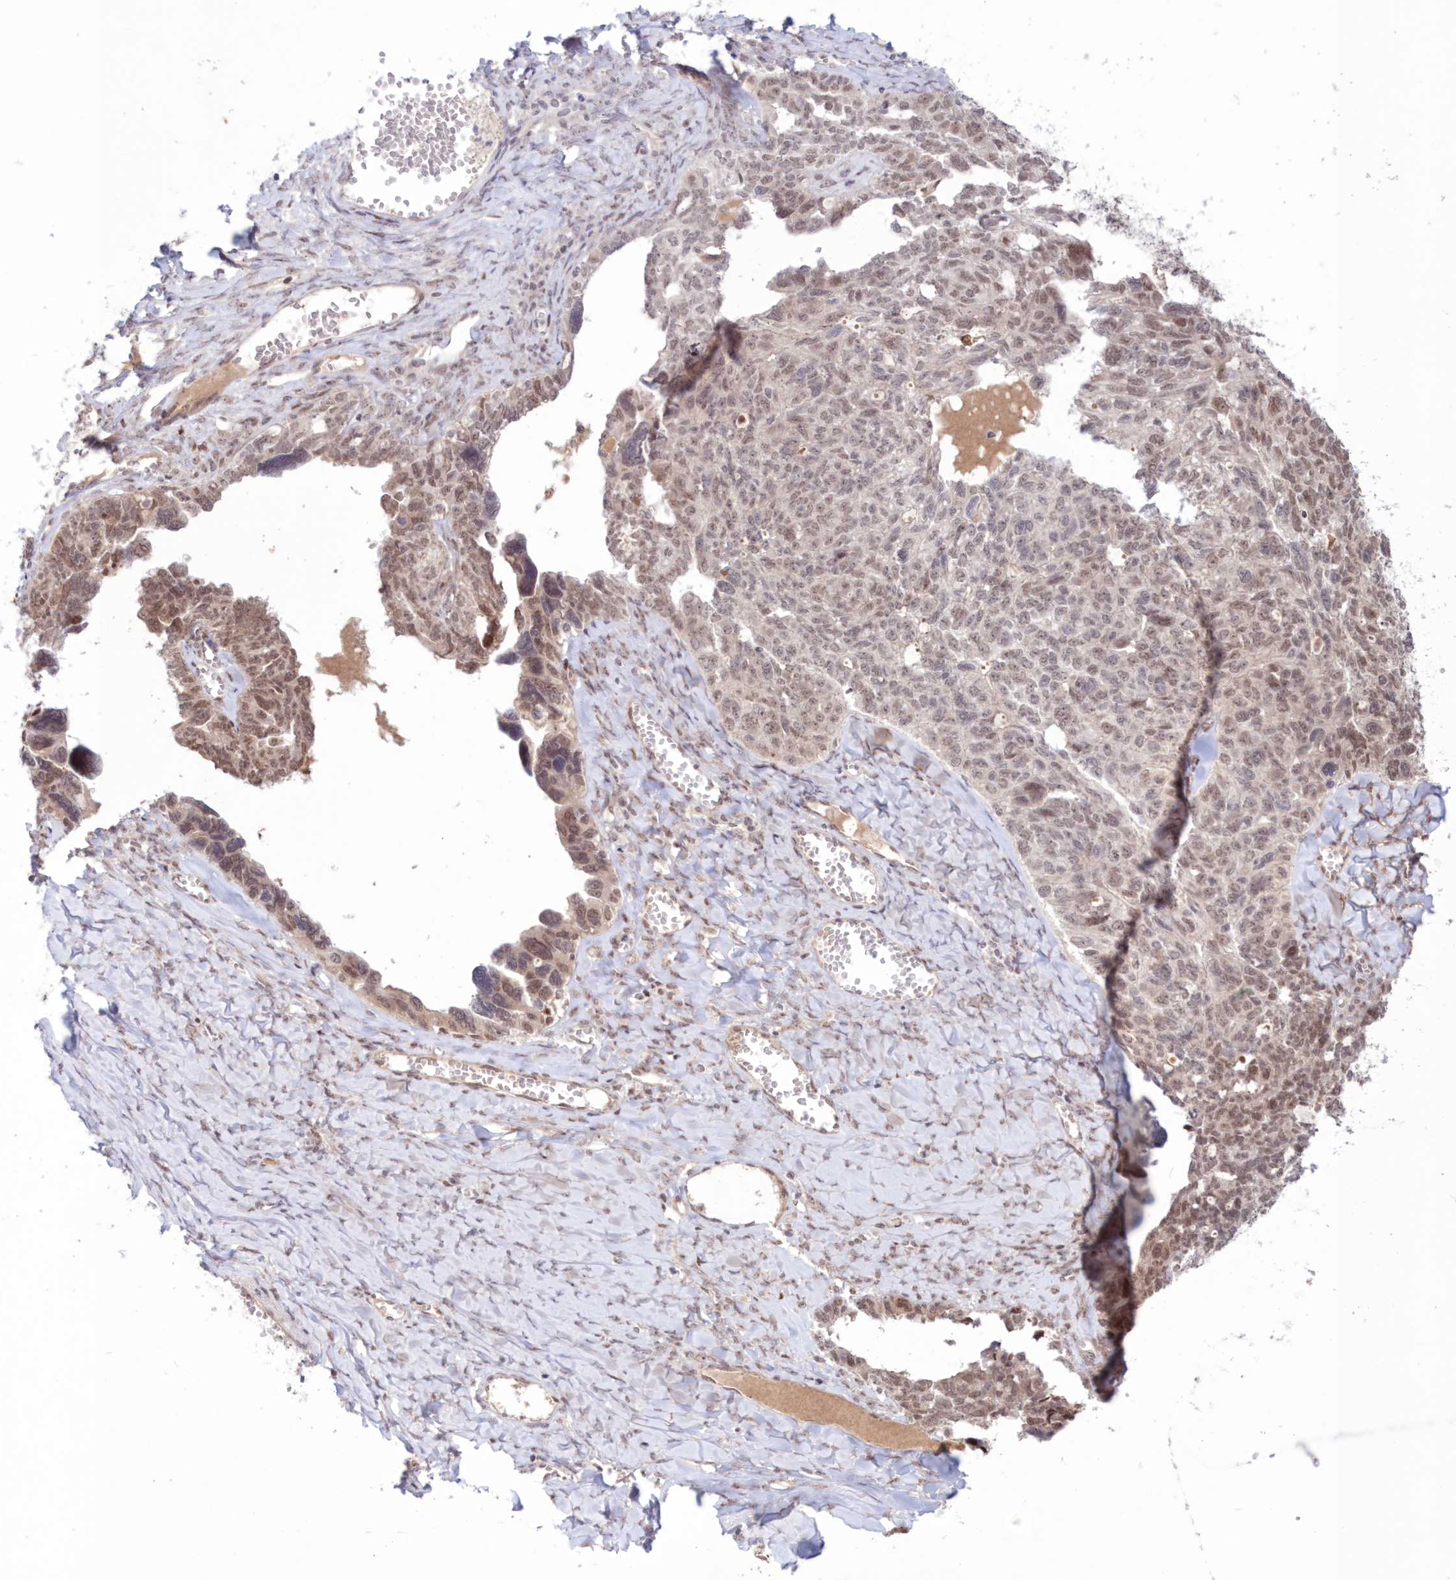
{"staining": {"intensity": "moderate", "quantity": "<25%", "location": "cytoplasmic/membranous,nuclear"}, "tissue": "ovarian cancer", "cell_type": "Tumor cells", "image_type": "cancer", "snomed": [{"axis": "morphology", "description": "Cystadenocarcinoma, serous, NOS"}, {"axis": "topography", "description": "Ovary"}], "caption": "DAB (3,3'-diaminobenzidine) immunohistochemical staining of serous cystadenocarcinoma (ovarian) displays moderate cytoplasmic/membranous and nuclear protein positivity in approximately <25% of tumor cells.", "gene": "NOA1", "patient": {"sex": "female", "age": 79}}